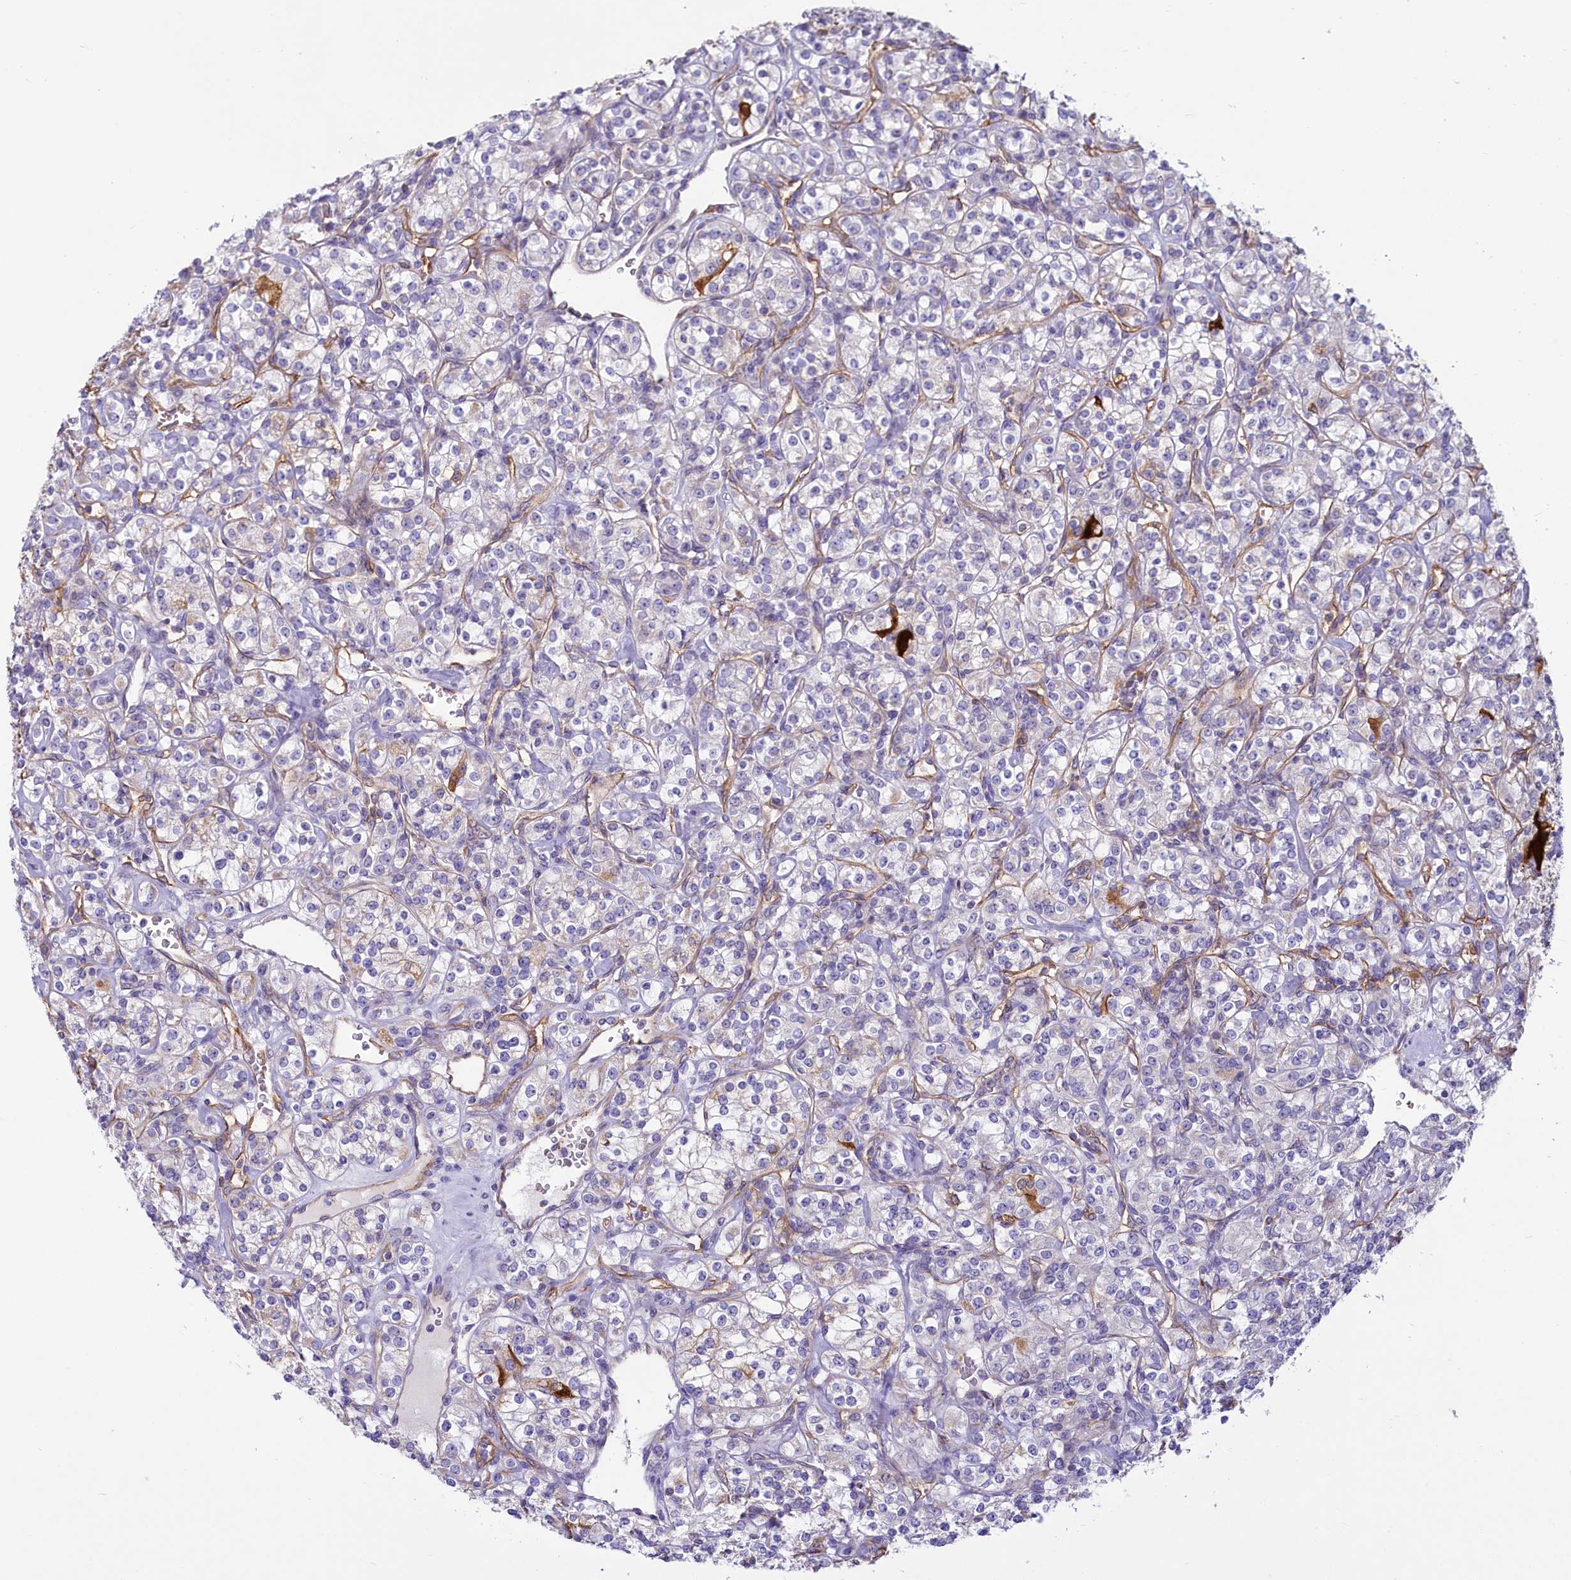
{"staining": {"intensity": "negative", "quantity": "none", "location": "none"}, "tissue": "renal cancer", "cell_type": "Tumor cells", "image_type": "cancer", "snomed": [{"axis": "morphology", "description": "Adenocarcinoma, NOS"}, {"axis": "topography", "description": "Kidney"}], "caption": "Immunohistochemical staining of adenocarcinoma (renal) reveals no significant expression in tumor cells.", "gene": "LMOD3", "patient": {"sex": "male", "age": 77}}